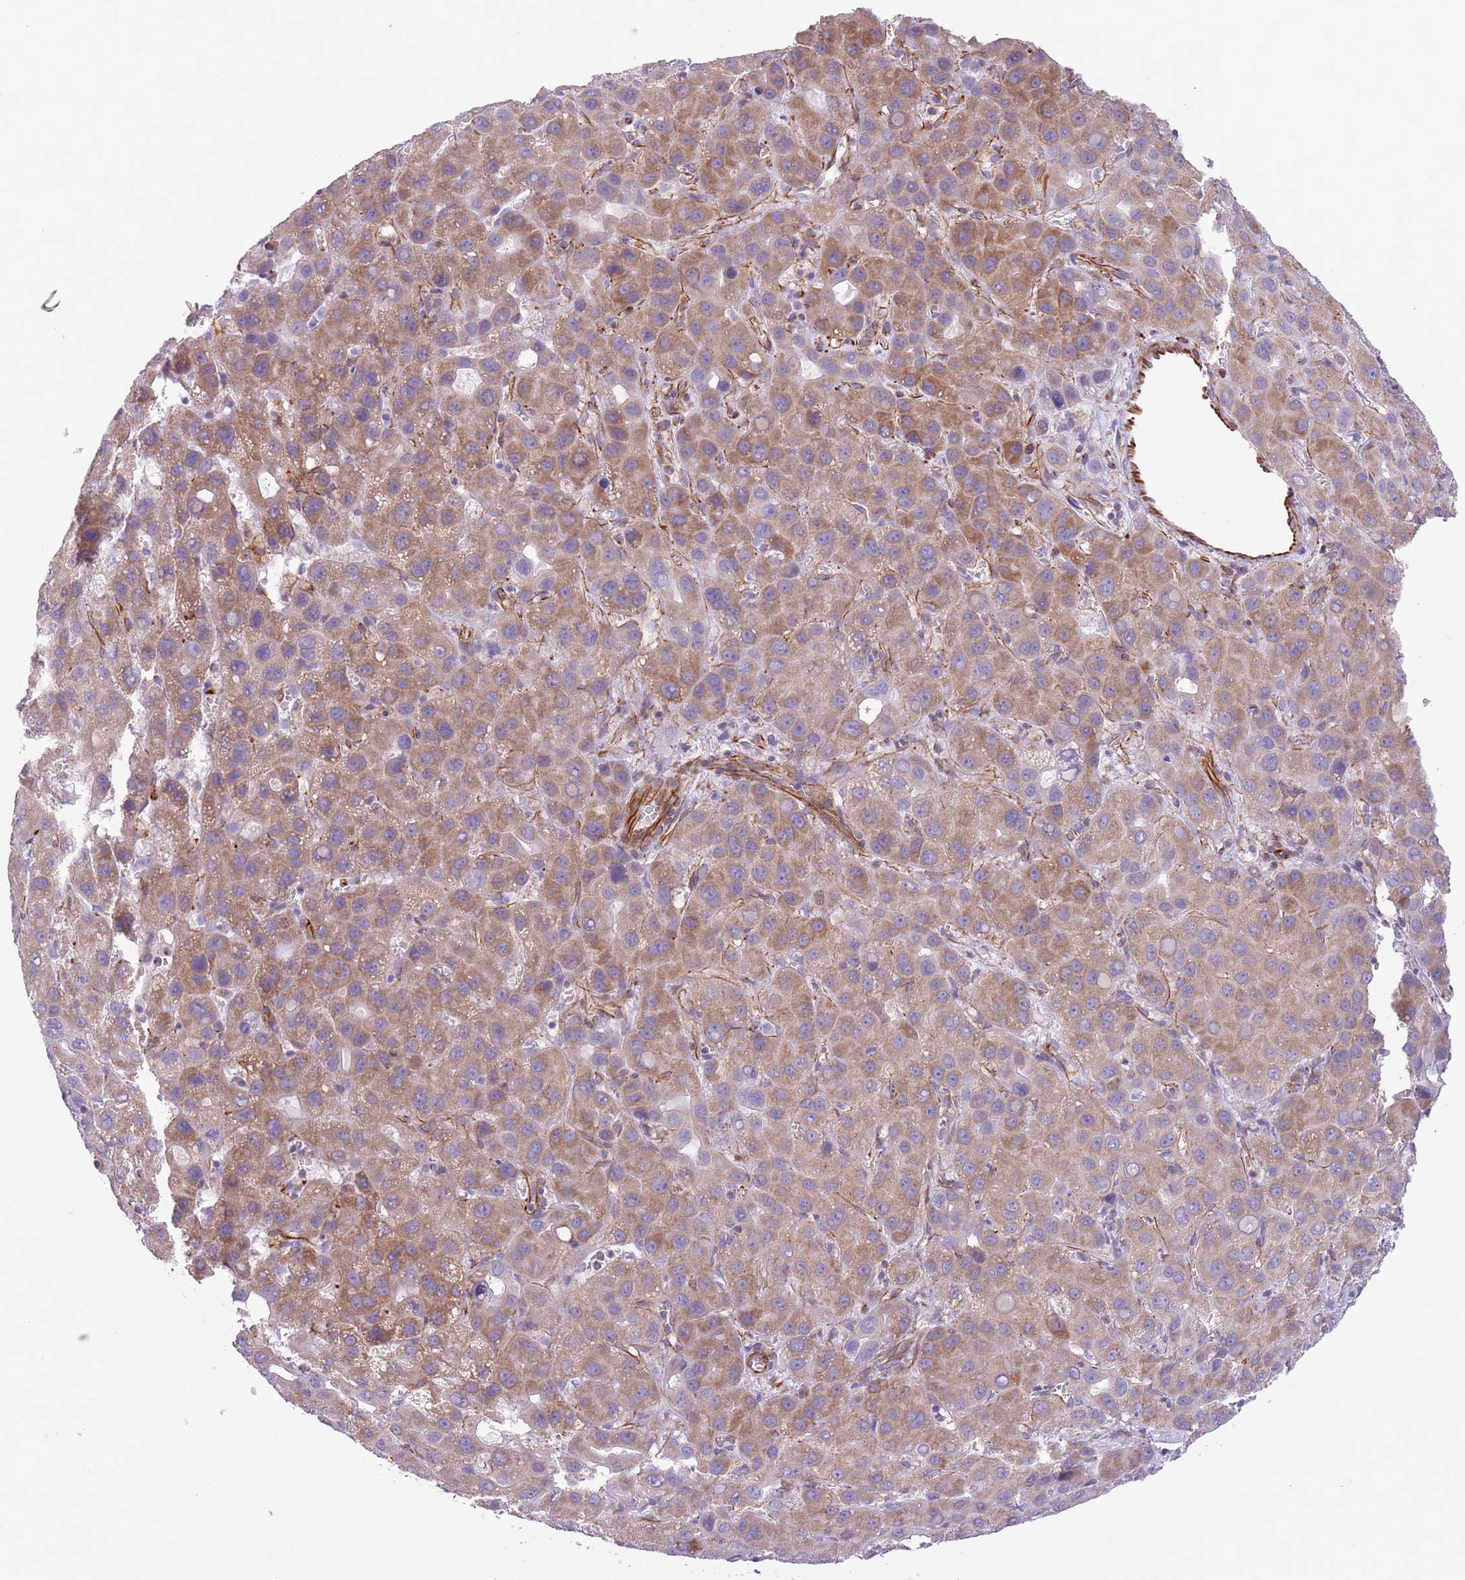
{"staining": {"intensity": "moderate", "quantity": ">75%", "location": "cytoplasmic/membranous"}, "tissue": "liver cancer", "cell_type": "Tumor cells", "image_type": "cancer", "snomed": [{"axis": "morphology", "description": "Carcinoma, Hepatocellular, NOS"}, {"axis": "topography", "description": "Liver"}], "caption": "Protein expression analysis of liver cancer (hepatocellular carcinoma) shows moderate cytoplasmic/membranous expression in approximately >75% of tumor cells.", "gene": "PTCD1", "patient": {"sex": "male", "age": 55}}